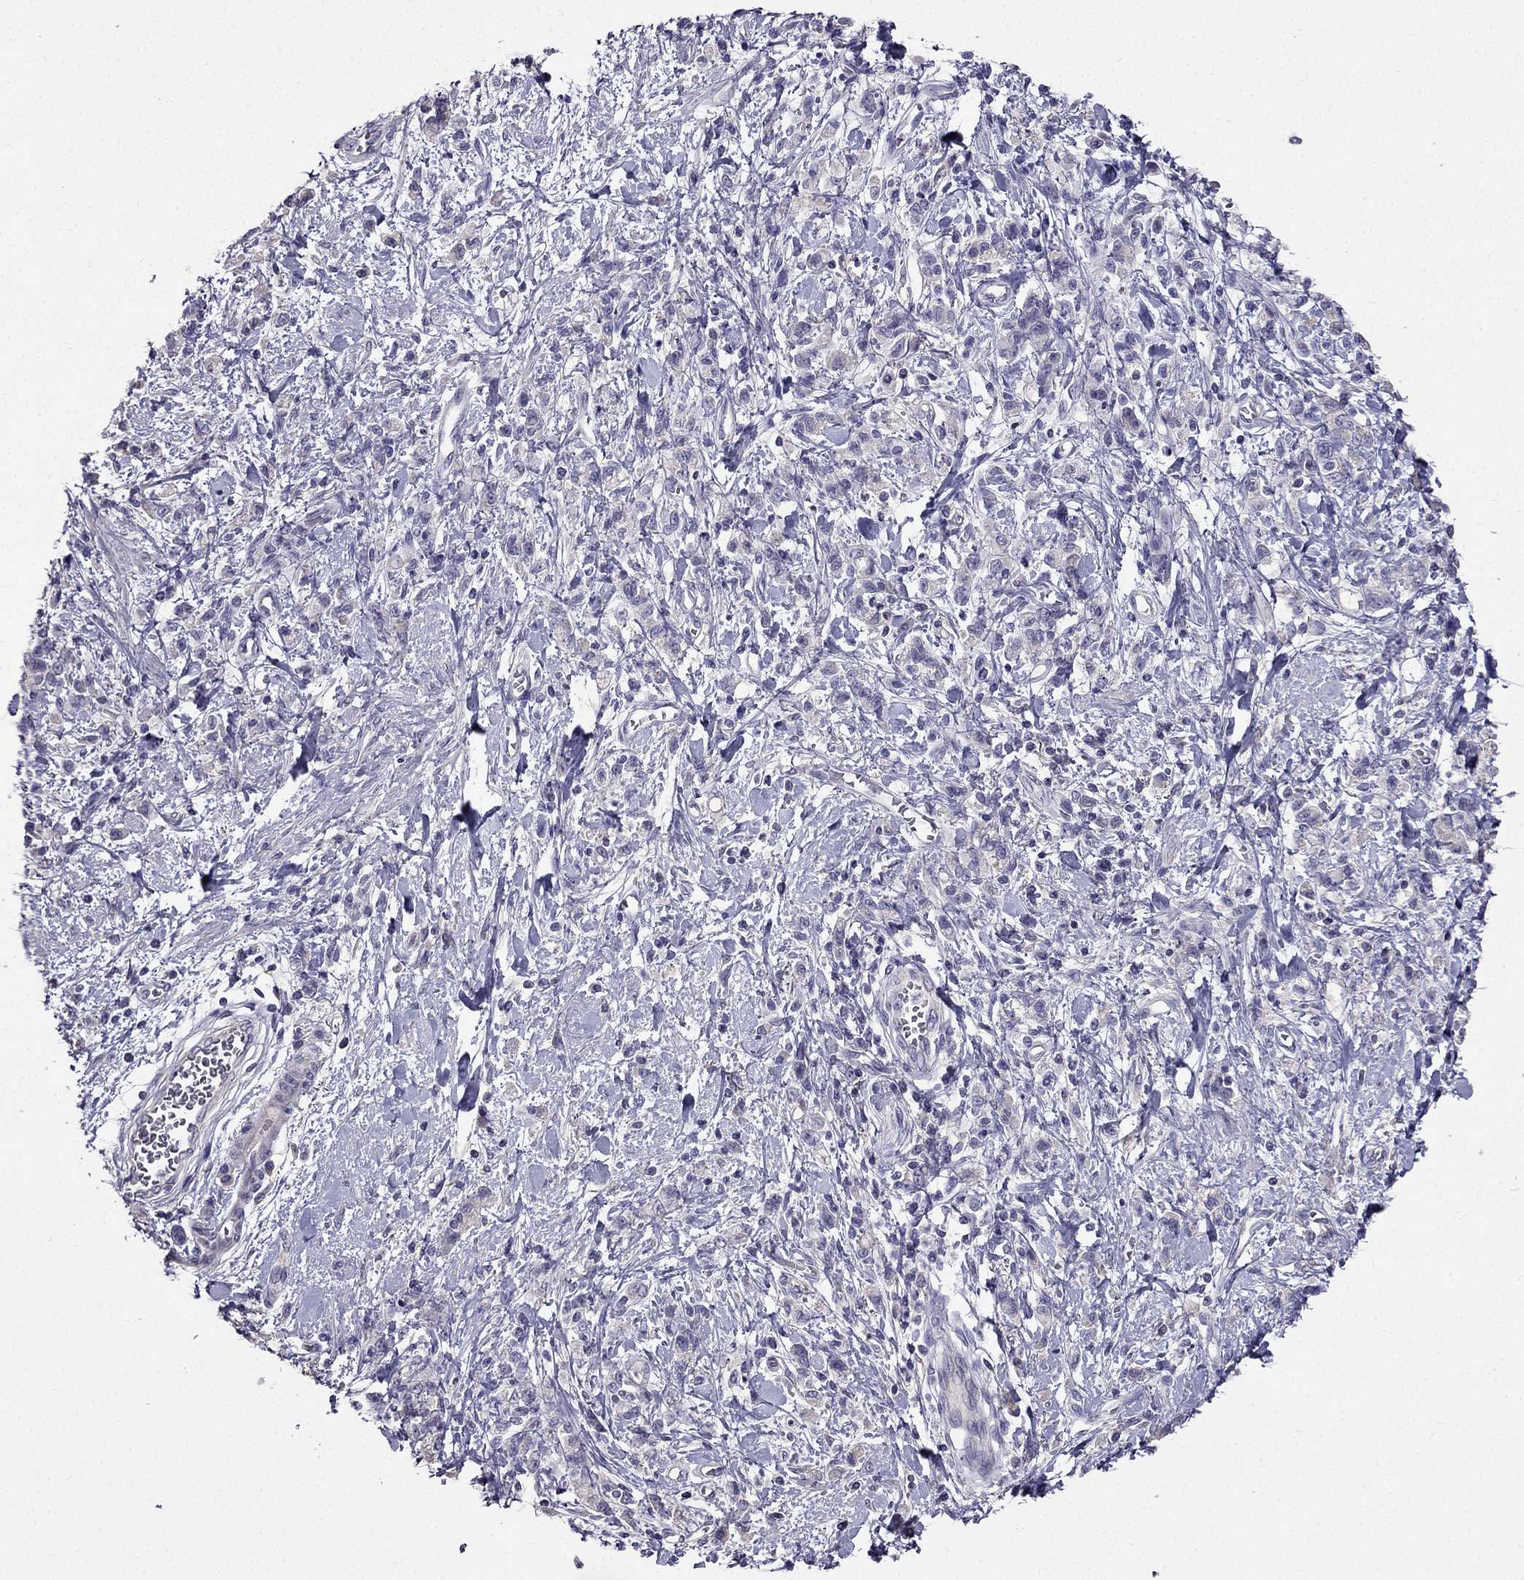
{"staining": {"intensity": "negative", "quantity": "none", "location": "none"}, "tissue": "stomach cancer", "cell_type": "Tumor cells", "image_type": "cancer", "snomed": [{"axis": "morphology", "description": "Adenocarcinoma, NOS"}, {"axis": "topography", "description": "Stomach"}], "caption": "Photomicrograph shows no significant protein positivity in tumor cells of adenocarcinoma (stomach).", "gene": "AS3MT", "patient": {"sex": "male", "age": 77}}